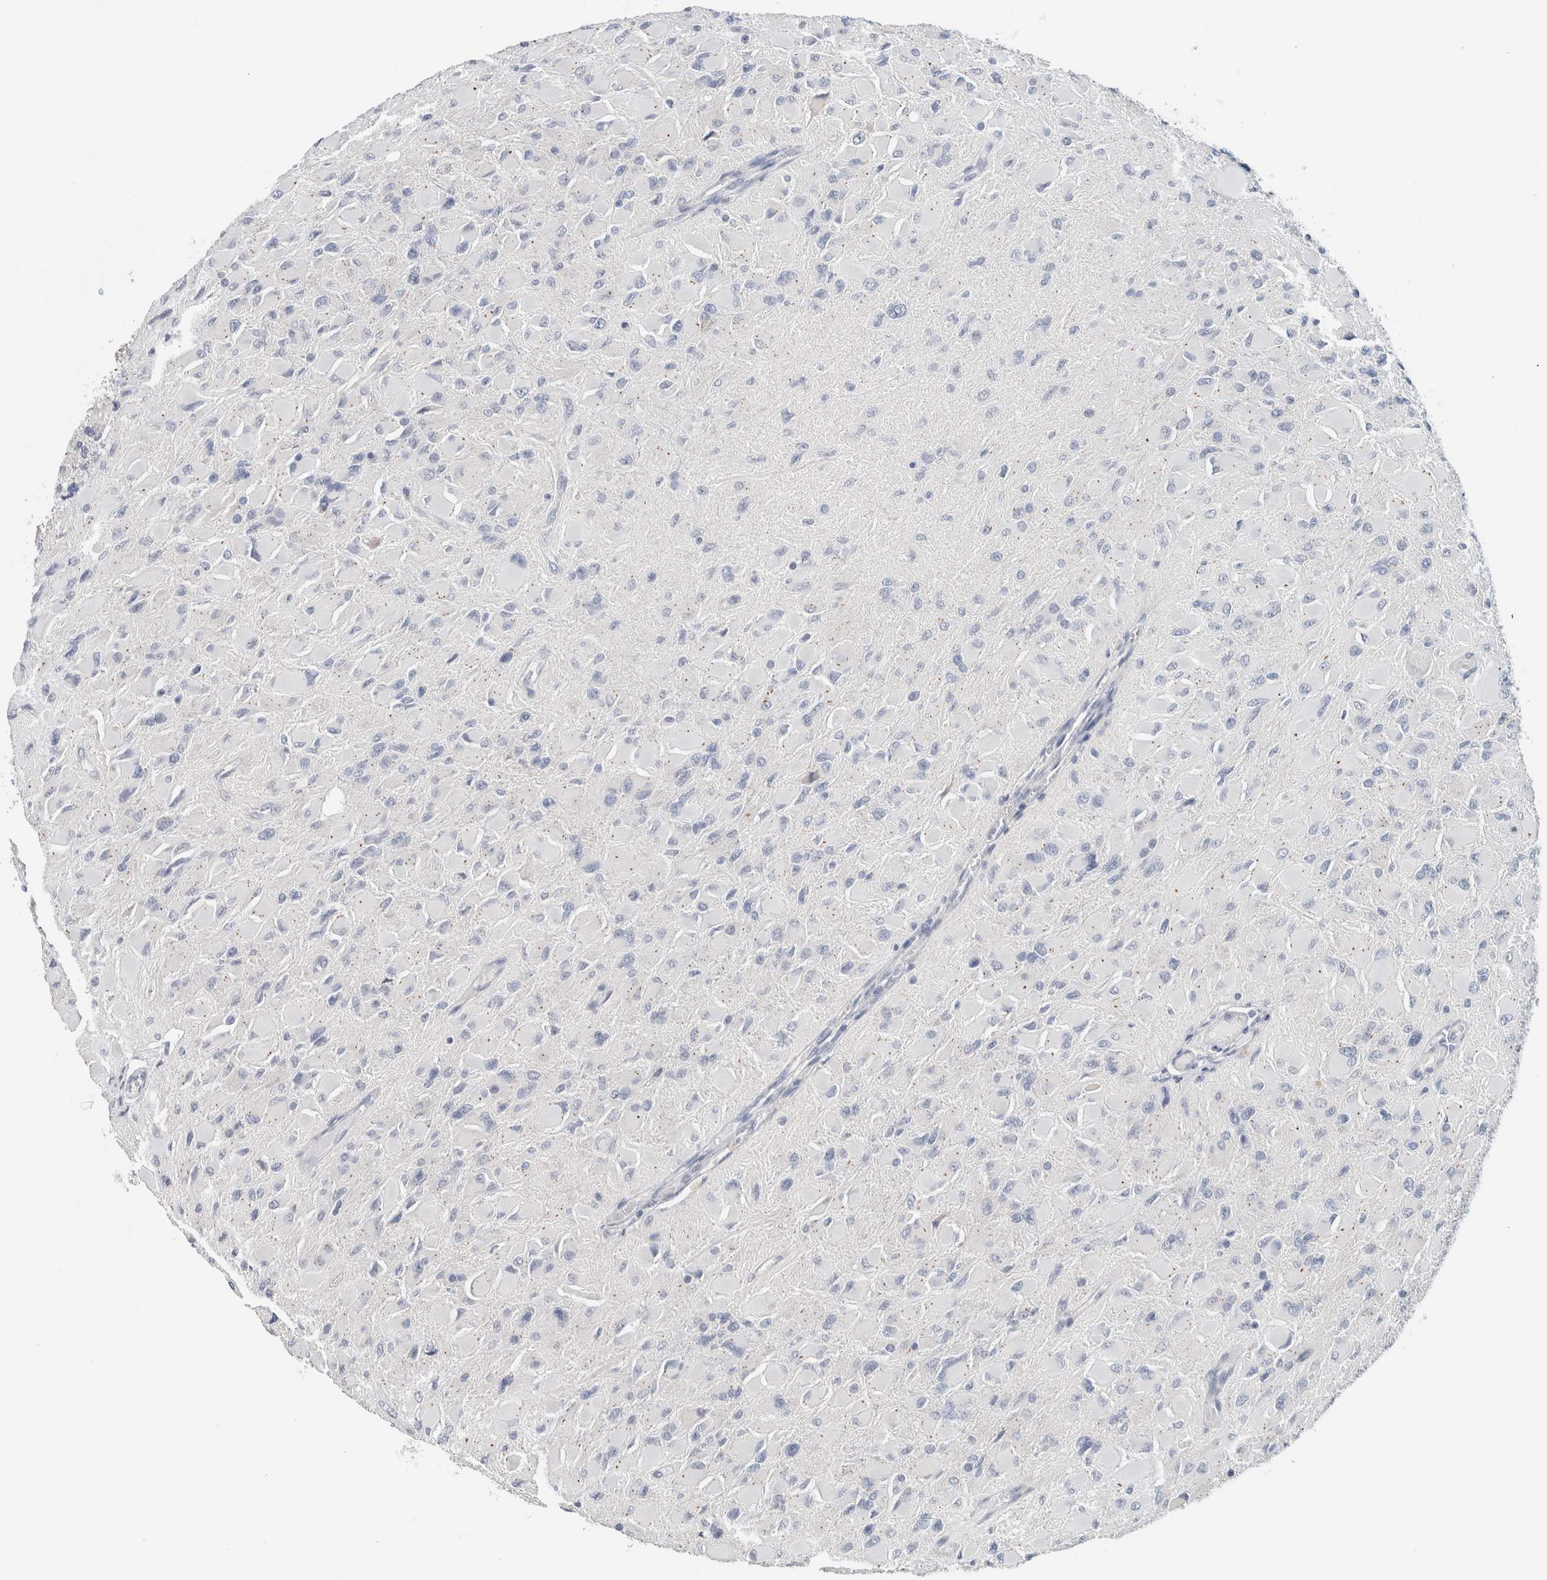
{"staining": {"intensity": "negative", "quantity": "none", "location": "none"}, "tissue": "glioma", "cell_type": "Tumor cells", "image_type": "cancer", "snomed": [{"axis": "morphology", "description": "Glioma, malignant, High grade"}, {"axis": "topography", "description": "Cerebral cortex"}], "caption": "Immunohistochemistry (IHC) of human malignant glioma (high-grade) demonstrates no expression in tumor cells. (Brightfield microscopy of DAB immunohistochemistry at high magnification).", "gene": "SCN2A", "patient": {"sex": "female", "age": 36}}